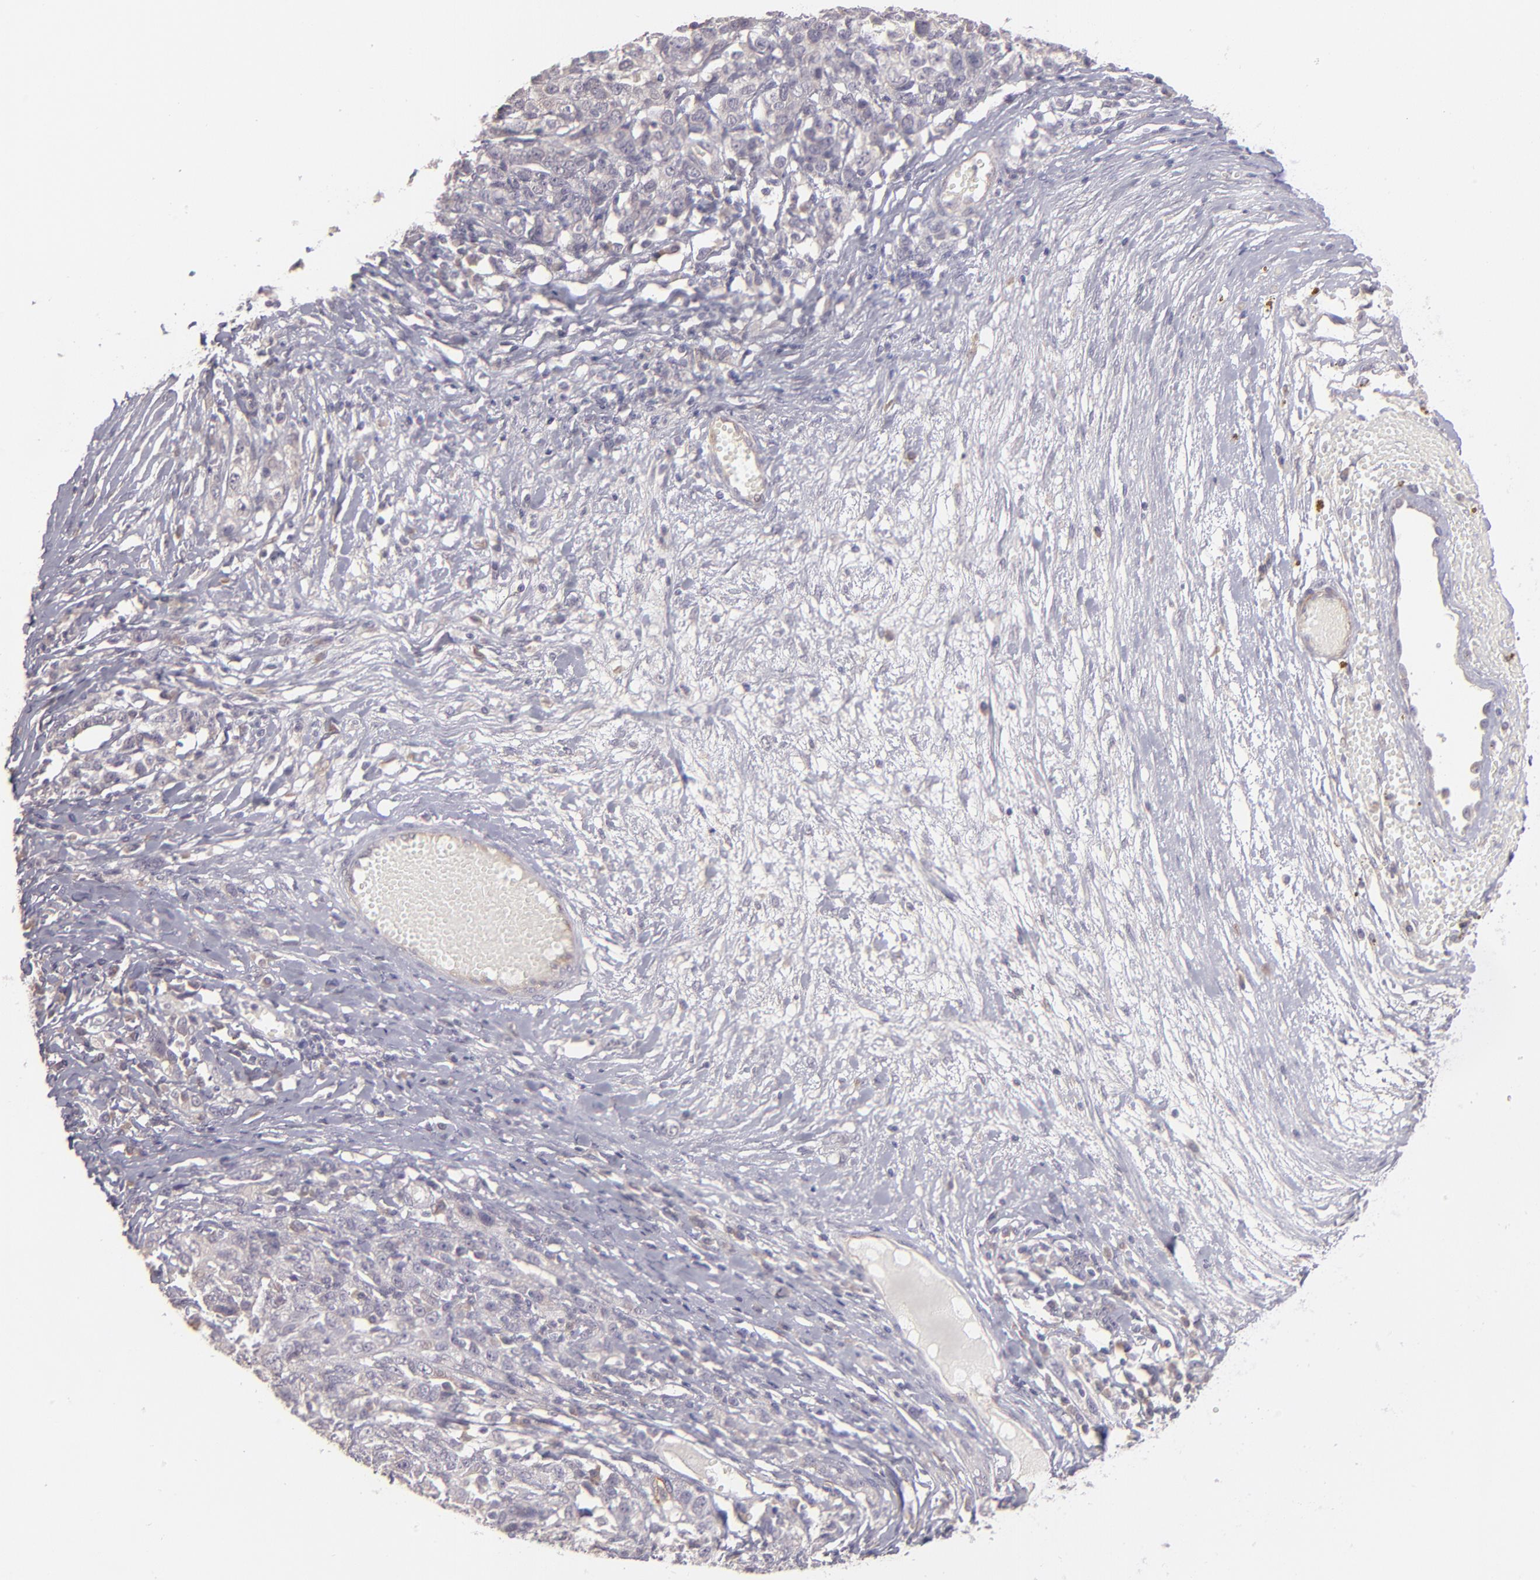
{"staining": {"intensity": "negative", "quantity": "none", "location": "none"}, "tissue": "ovarian cancer", "cell_type": "Tumor cells", "image_type": "cancer", "snomed": [{"axis": "morphology", "description": "Cystadenocarcinoma, serous, NOS"}, {"axis": "topography", "description": "Ovary"}], "caption": "Tumor cells show no significant staining in ovarian serous cystadenocarcinoma.", "gene": "THBD", "patient": {"sex": "female", "age": 71}}